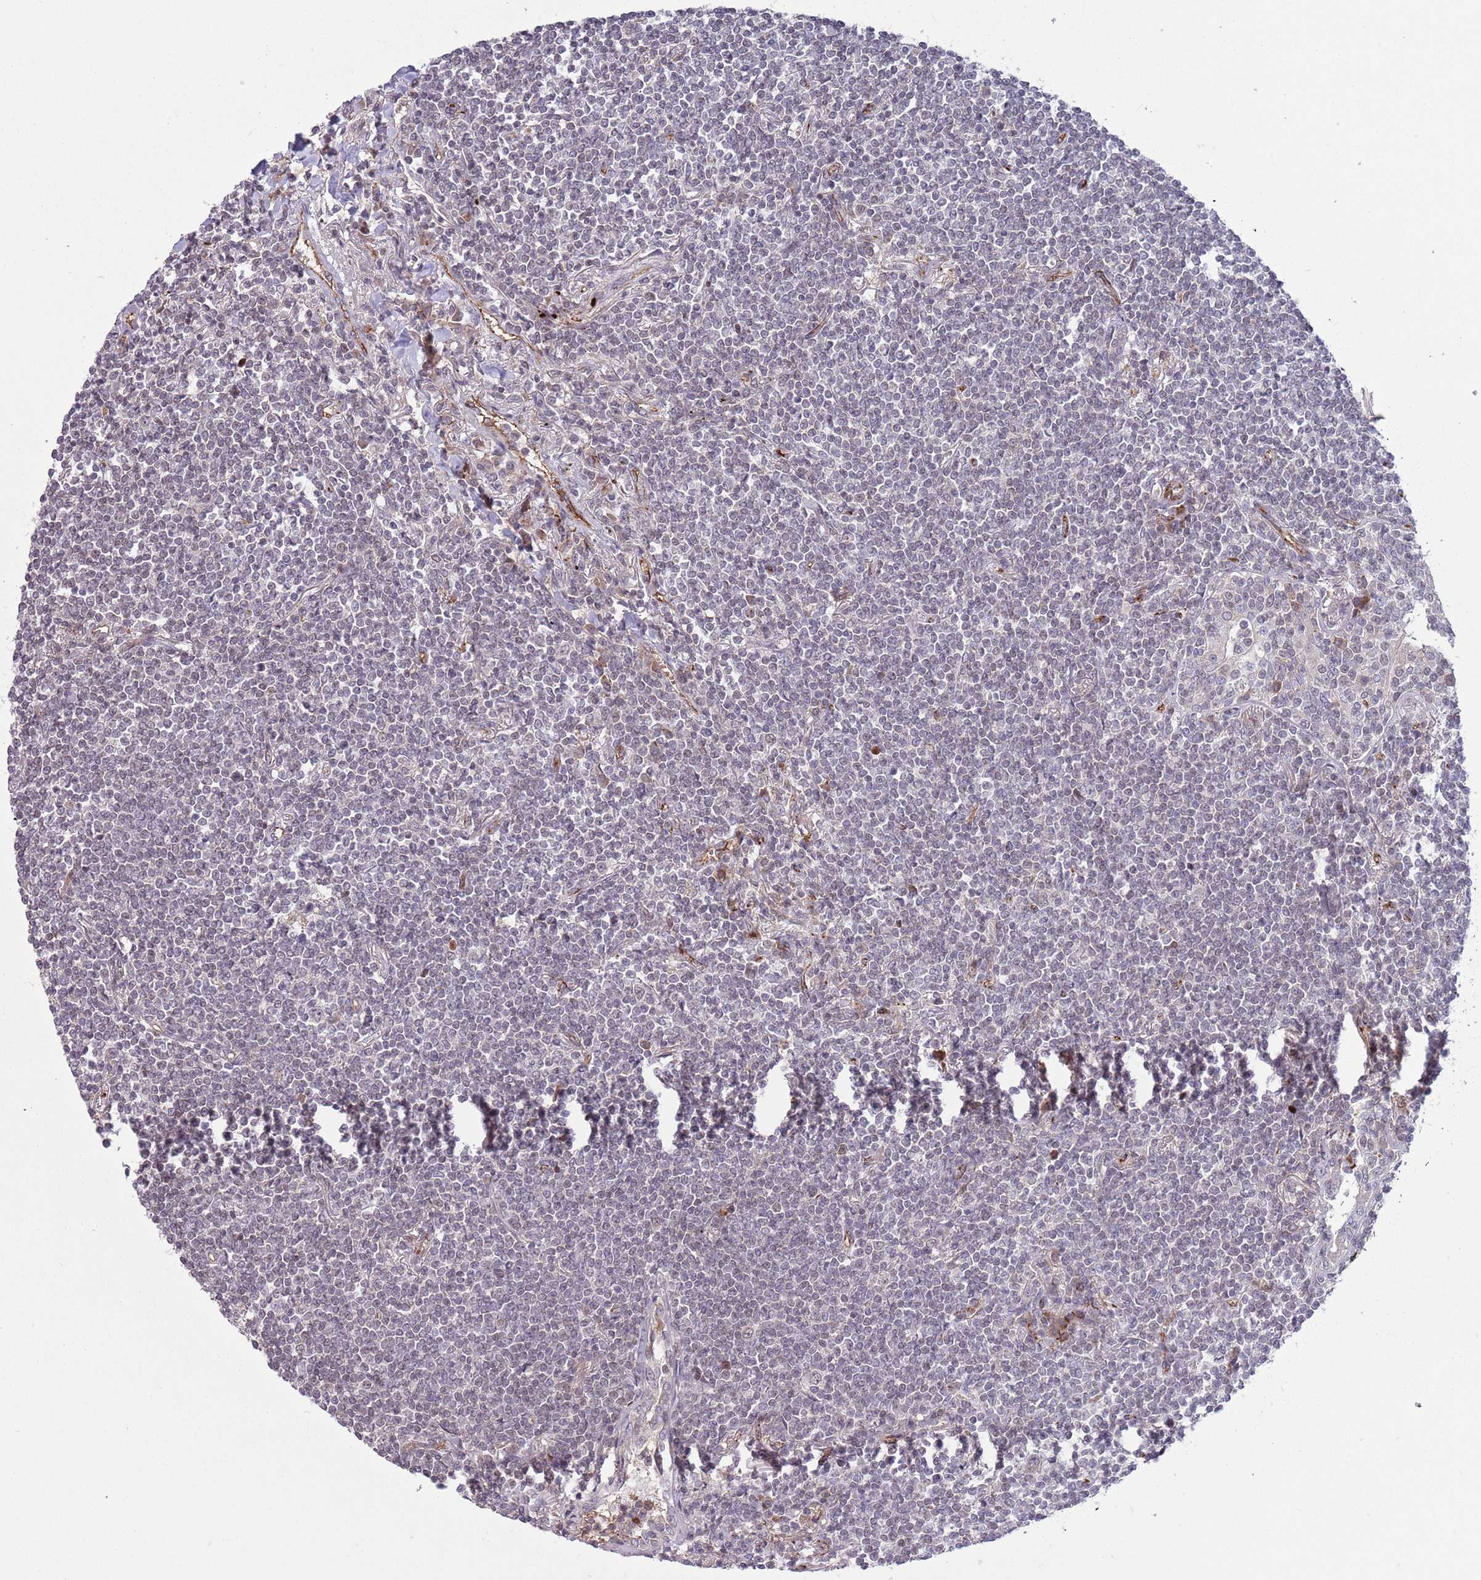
{"staining": {"intensity": "negative", "quantity": "none", "location": "none"}, "tissue": "lymphoma", "cell_type": "Tumor cells", "image_type": "cancer", "snomed": [{"axis": "morphology", "description": "Malignant lymphoma, non-Hodgkin's type, Low grade"}, {"axis": "topography", "description": "Lung"}], "caption": "High power microscopy image of an IHC micrograph of low-grade malignant lymphoma, non-Hodgkin's type, revealing no significant positivity in tumor cells. (Stains: DAB (3,3'-diaminobenzidine) immunohistochemistry (IHC) with hematoxylin counter stain, Microscopy: brightfield microscopy at high magnification).", "gene": "DPP10", "patient": {"sex": "female", "age": 71}}